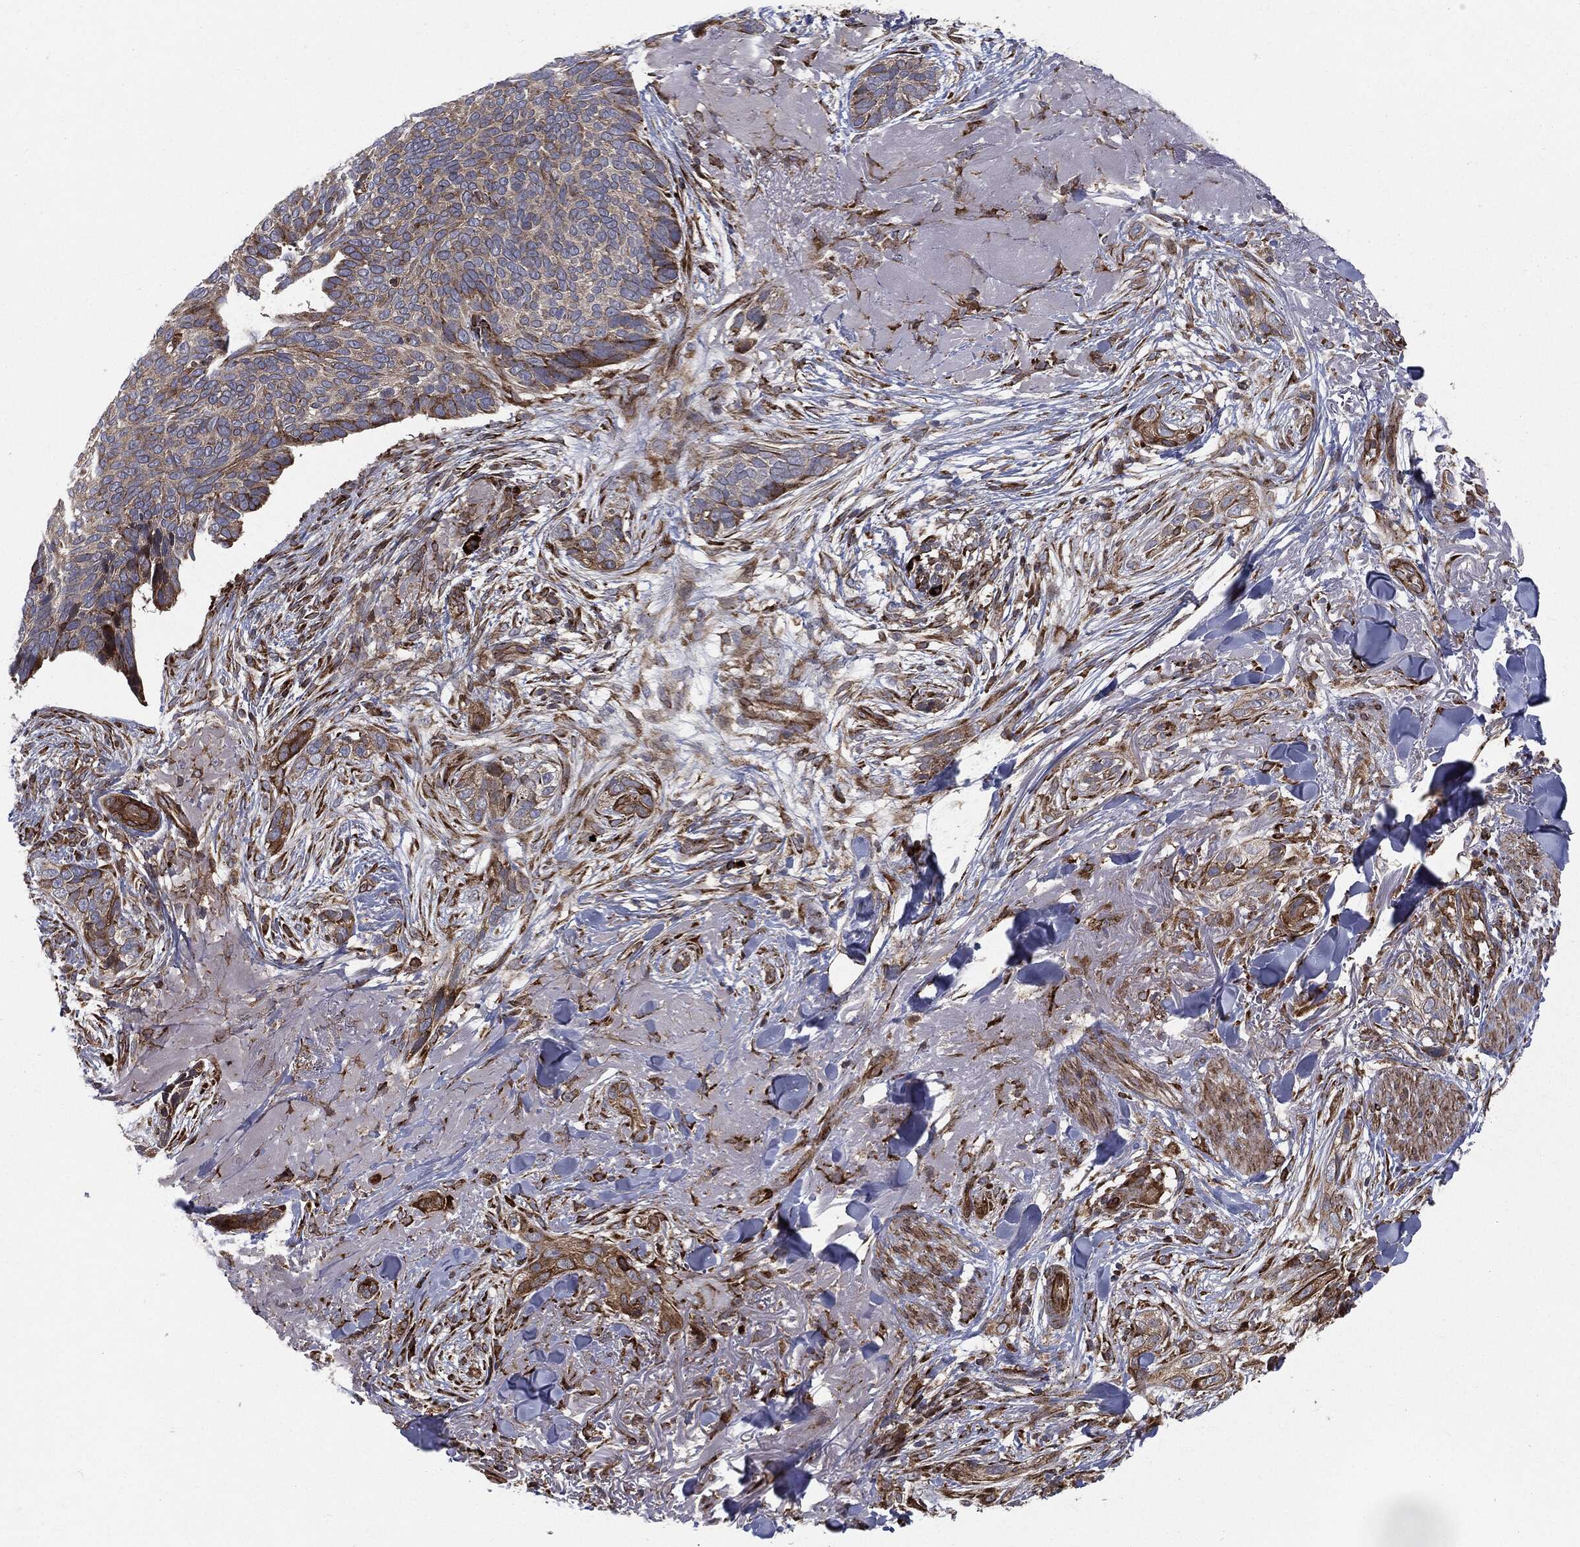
{"staining": {"intensity": "moderate", "quantity": "<25%", "location": "cytoplasmic/membranous"}, "tissue": "skin cancer", "cell_type": "Tumor cells", "image_type": "cancer", "snomed": [{"axis": "morphology", "description": "Basal cell carcinoma"}, {"axis": "topography", "description": "Skin"}], "caption": "Moderate cytoplasmic/membranous staining is appreciated in about <25% of tumor cells in skin cancer (basal cell carcinoma).", "gene": "CYLD", "patient": {"sex": "male", "age": 91}}